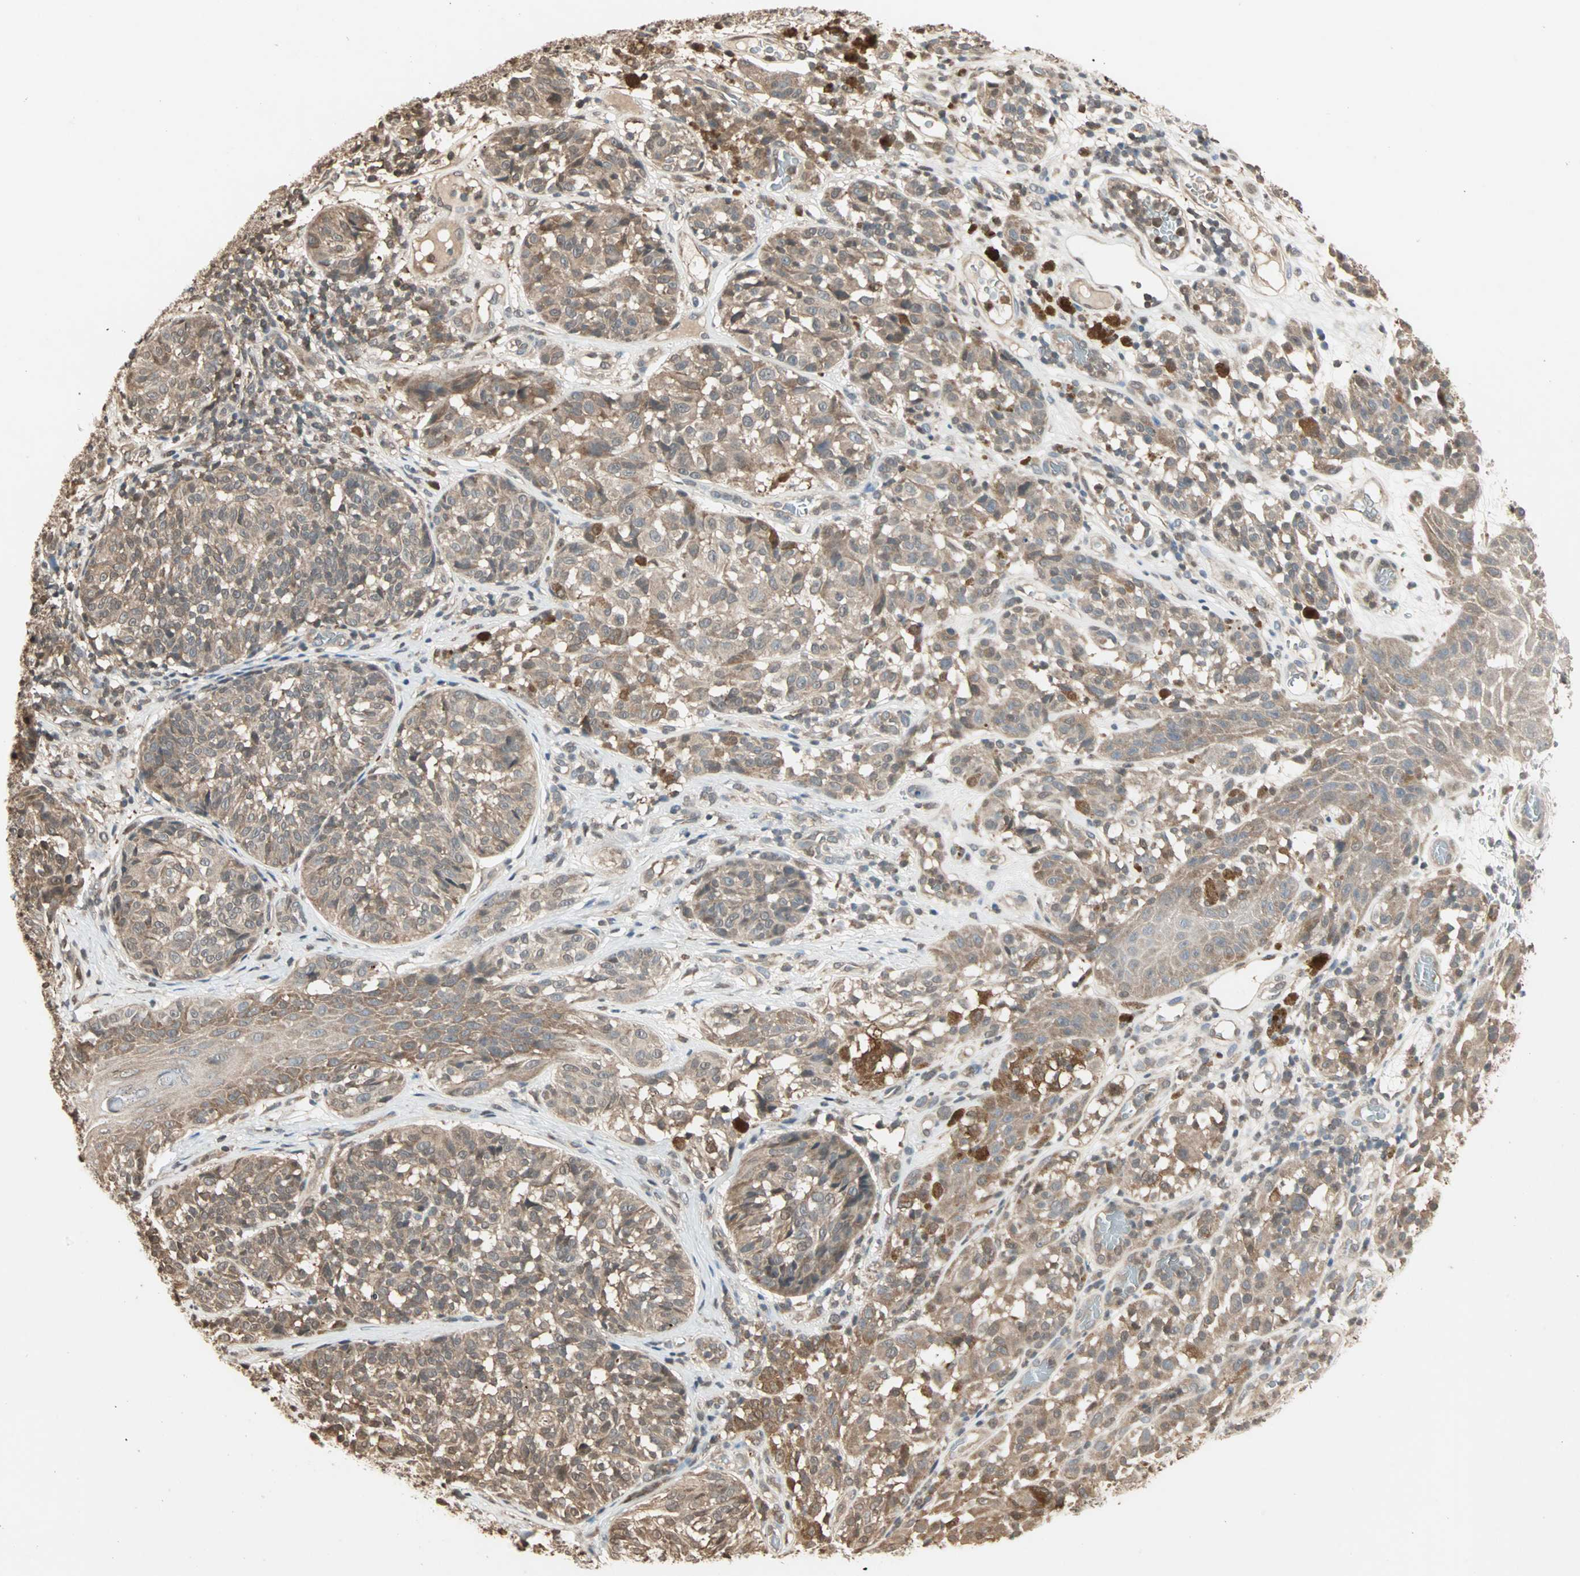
{"staining": {"intensity": "moderate", "quantity": ">75%", "location": "cytoplasmic/membranous"}, "tissue": "melanoma", "cell_type": "Tumor cells", "image_type": "cancer", "snomed": [{"axis": "morphology", "description": "Malignant melanoma, NOS"}, {"axis": "topography", "description": "Skin"}], "caption": "The immunohistochemical stain shows moderate cytoplasmic/membranous positivity in tumor cells of malignant melanoma tissue. Using DAB (brown) and hematoxylin (blue) stains, captured at high magnification using brightfield microscopy.", "gene": "DRG2", "patient": {"sex": "female", "age": 46}}